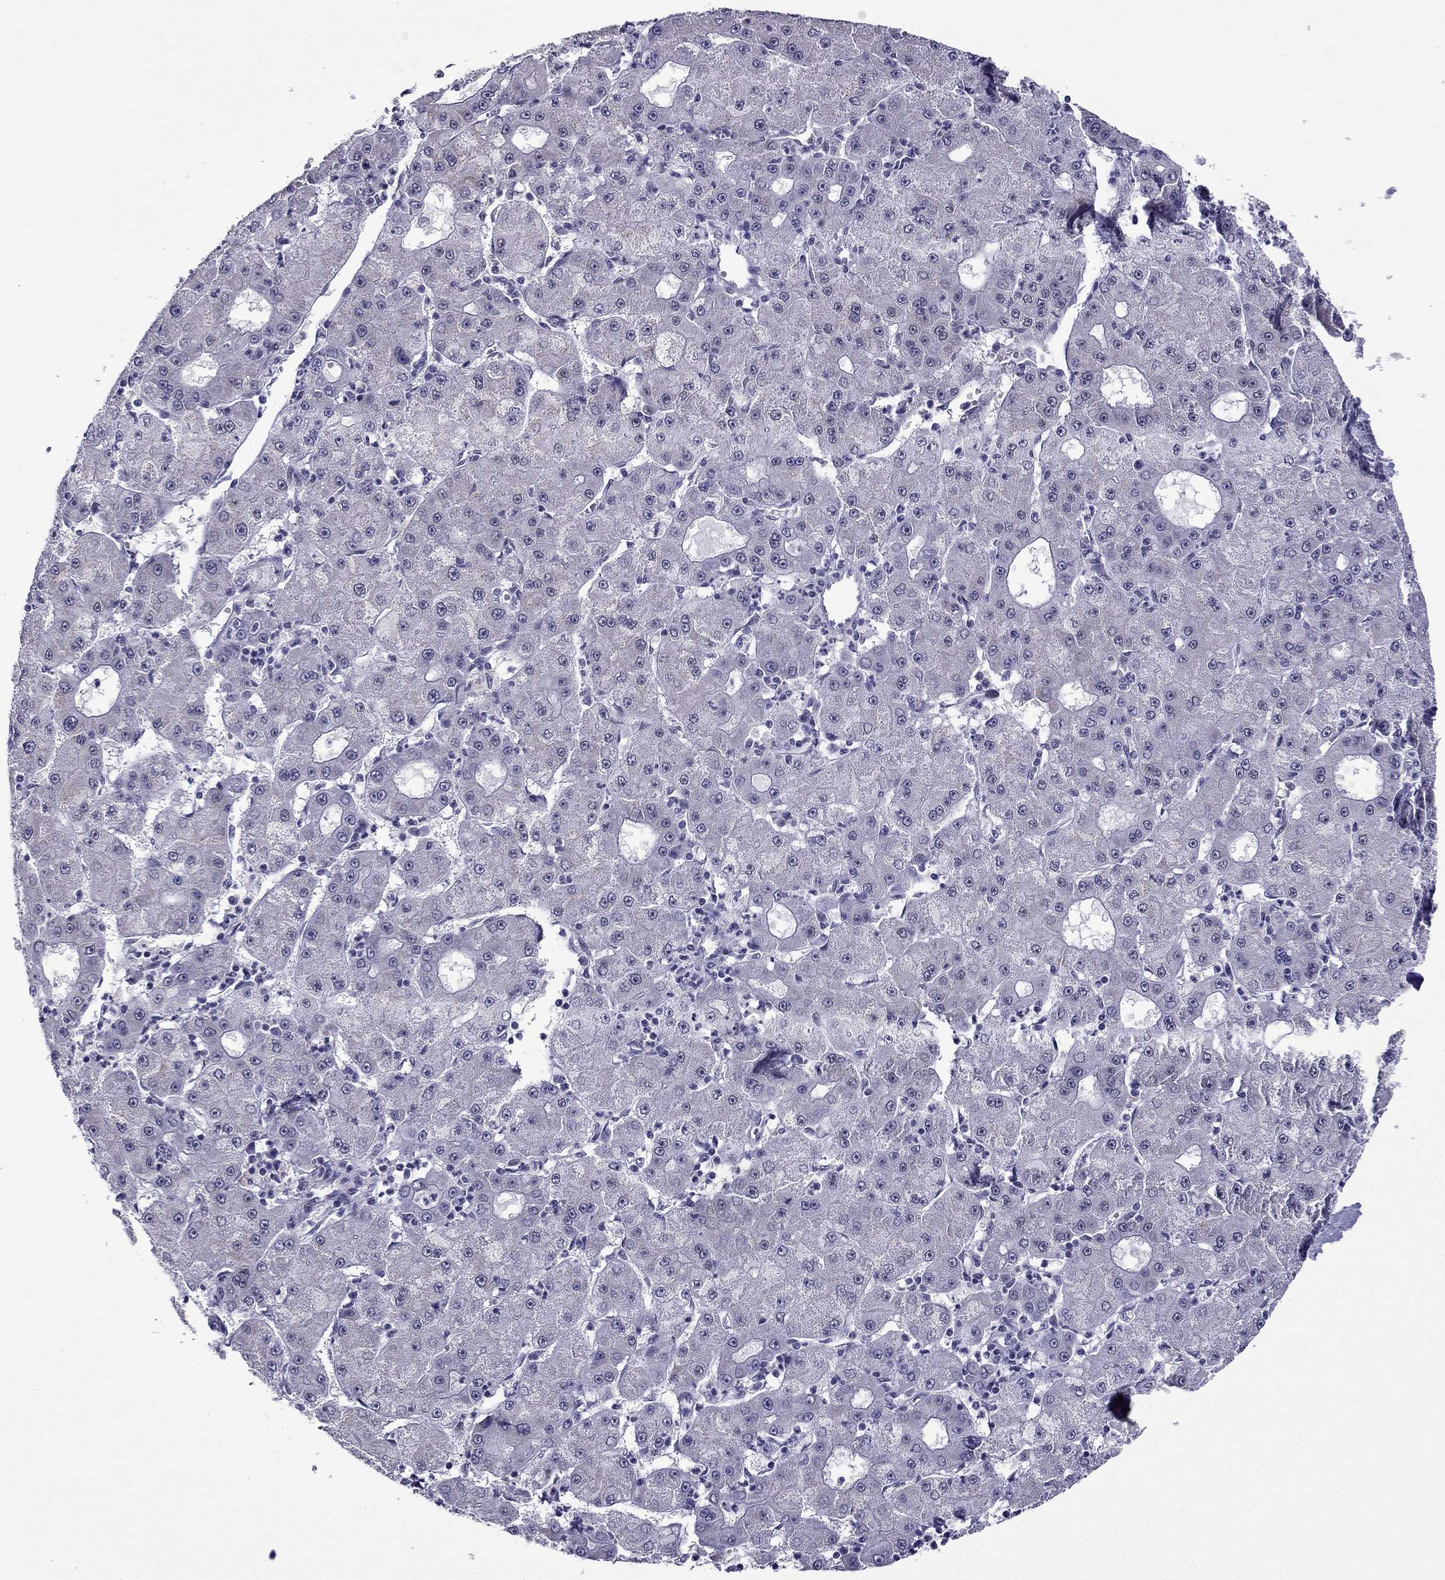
{"staining": {"intensity": "negative", "quantity": "none", "location": "none"}, "tissue": "liver cancer", "cell_type": "Tumor cells", "image_type": "cancer", "snomed": [{"axis": "morphology", "description": "Carcinoma, Hepatocellular, NOS"}, {"axis": "topography", "description": "Liver"}], "caption": "Tumor cells are negative for brown protein staining in liver cancer (hepatocellular carcinoma). (DAB (3,3'-diaminobenzidine) immunohistochemistry (IHC) with hematoxylin counter stain).", "gene": "MYLK3", "patient": {"sex": "male", "age": 73}}